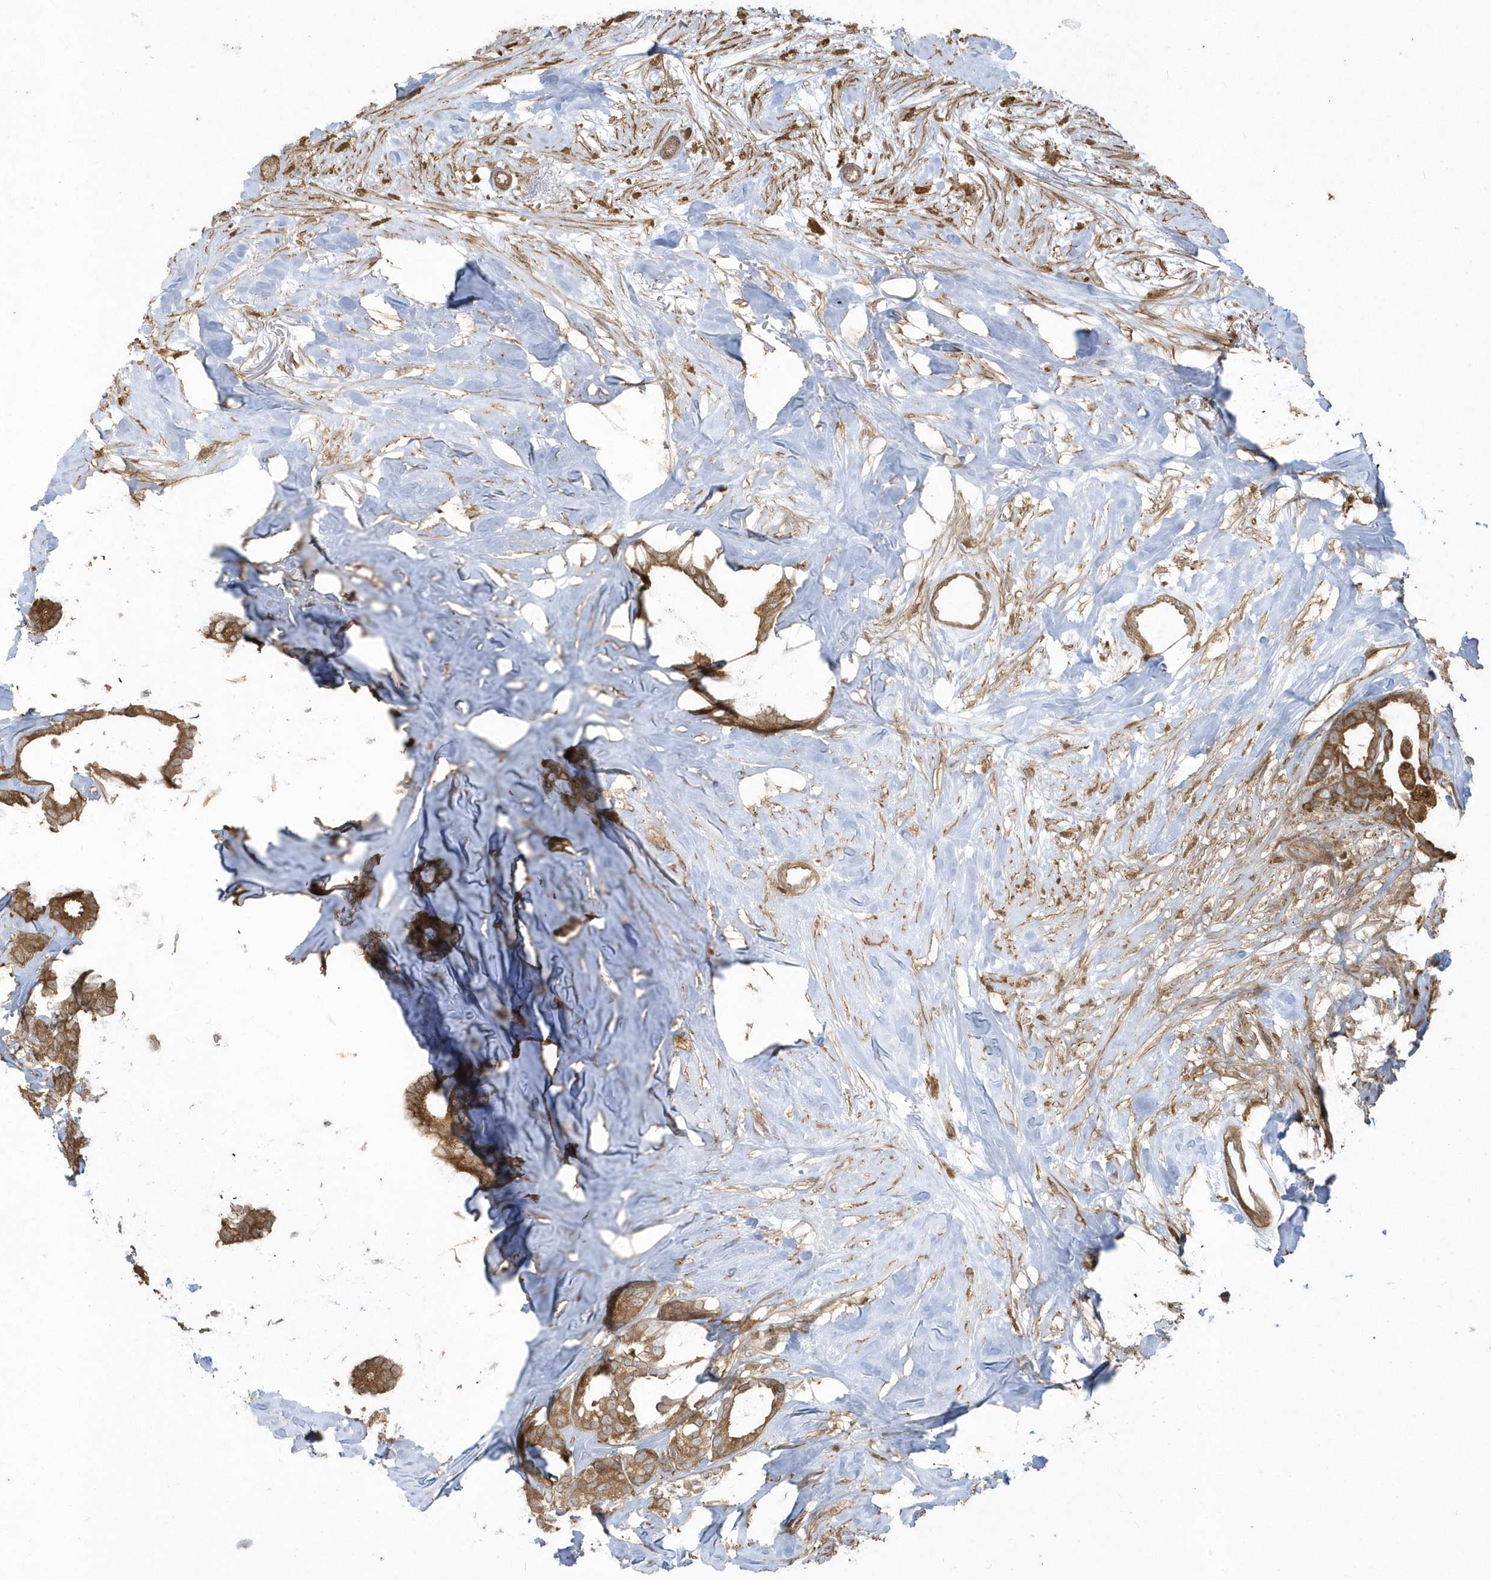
{"staining": {"intensity": "strong", "quantity": ">75%", "location": "cytoplasmic/membranous"}, "tissue": "breast cancer", "cell_type": "Tumor cells", "image_type": "cancer", "snomed": [{"axis": "morphology", "description": "Duct carcinoma"}, {"axis": "topography", "description": "Breast"}], "caption": "High-magnification brightfield microscopy of breast cancer (intraductal carcinoma) stained with DAB (3,3'-diaminobenzidine) (brown) and counterstained with hematoxylin (blue). tumor cells exhibit strong cytoplasmic/membranous staining is seen in approximately>75% of cells.", "gene": "HNMT", "patient": {"sex": "female", "age": 87}}